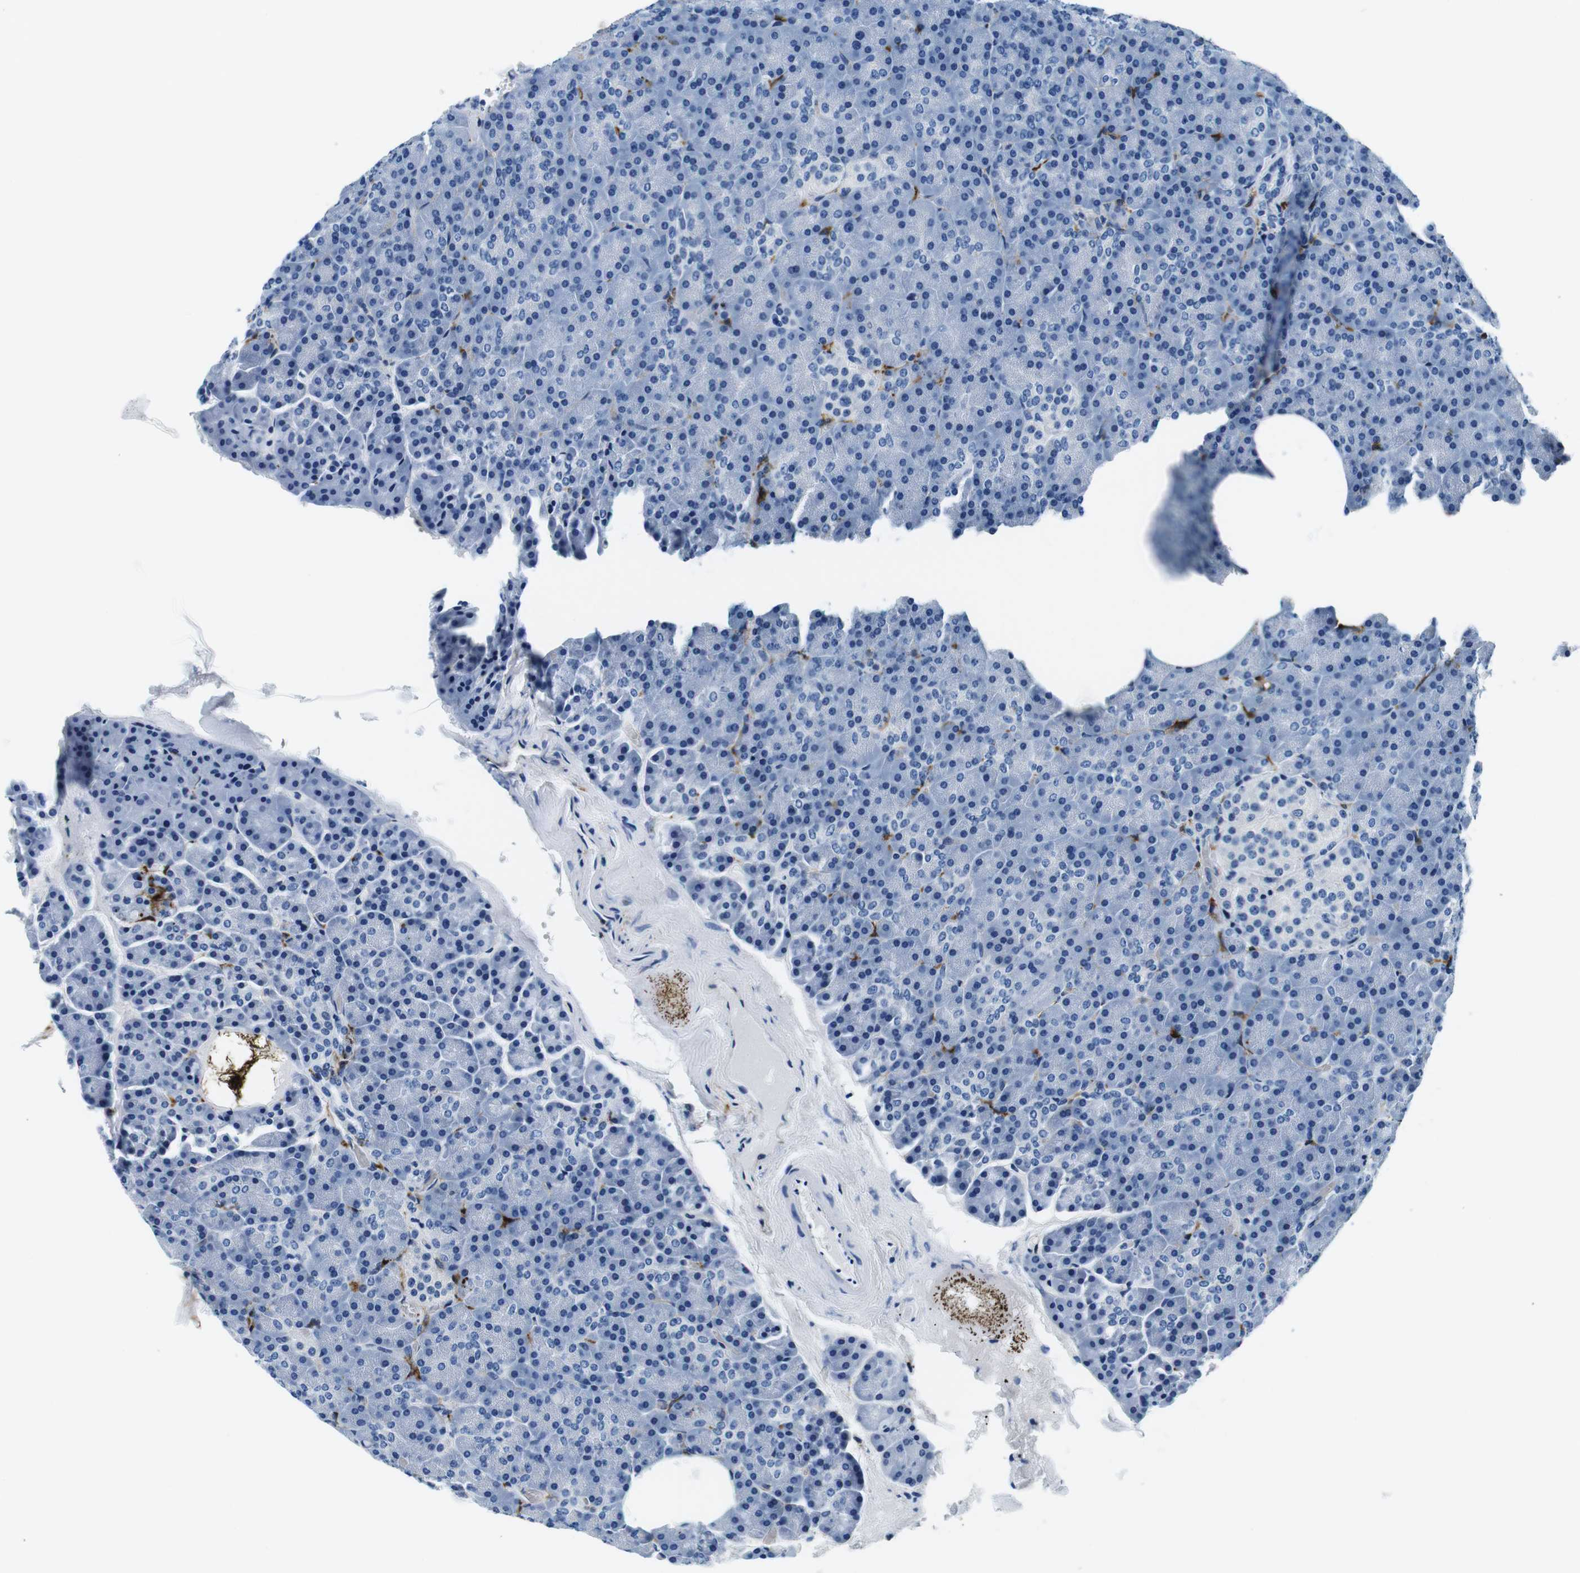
{"staining": {"intensity": "negative", "quantity": "none", "location": "none"}, "tissue": "pancreas", "cell_type": "Exocrine glandular cells", "image_type": "normal", "snomed": [{"axis": "morphology", "description": "Normal tissue, NOS"}, {"axis": "topography", "description": "Pancreas"}], "caption": "An IHC photomicrograph of benign pancreas is shown. There is no staining in exocrine glandular cells of pancreas. Nuclei are stained in blue.", "gene": "HLA", "patient": {"sex": "female", "age": 35}}